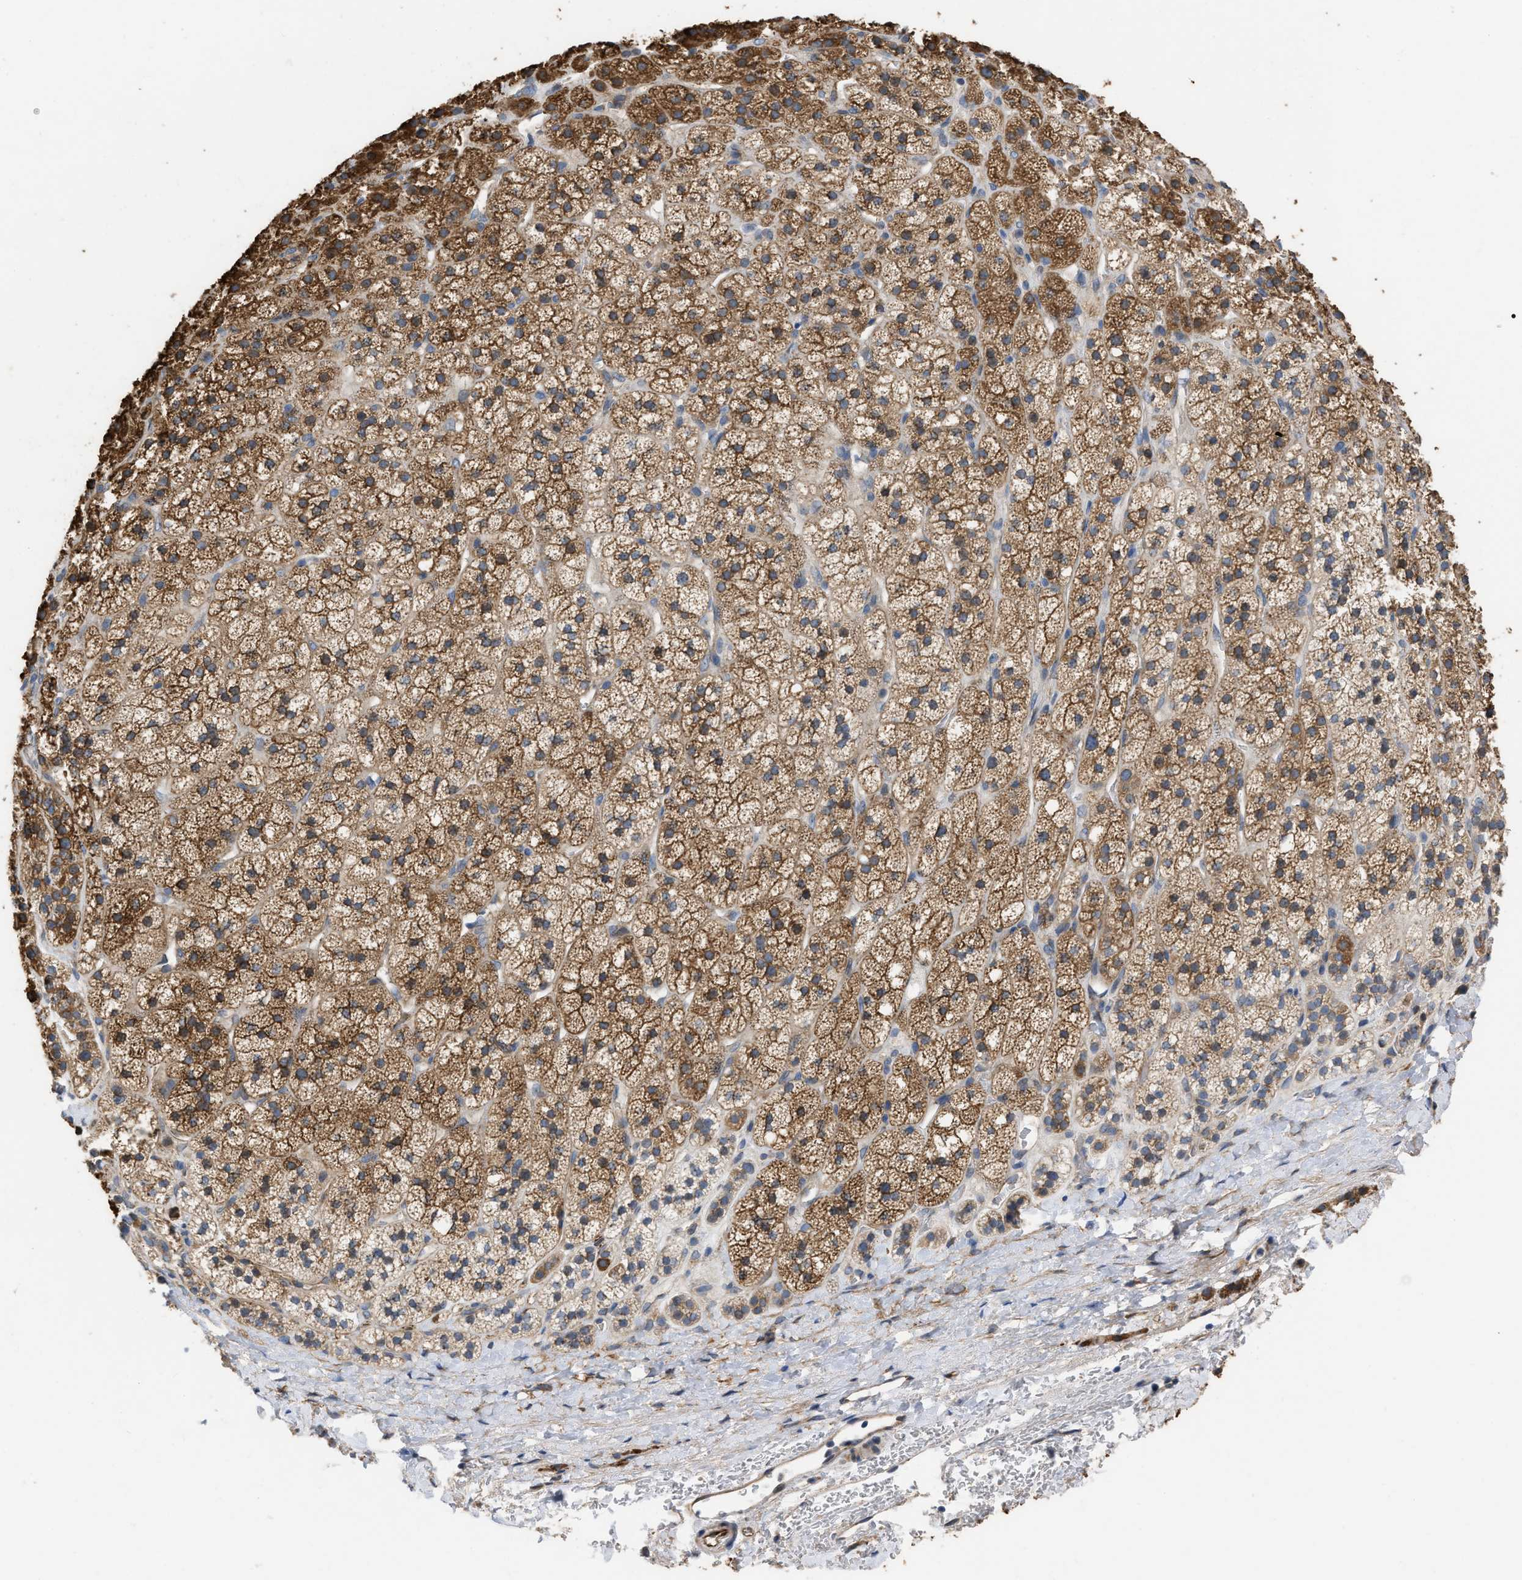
{"staining": {"intensity": "moderate", "quantity": ">75%", "location": "cytoplasmic/membranous"}, "tissue": "adrenal gland", "cell_type": "Glandular cells", "image_type": "normal", "snomed": [{"axis": "morphology", "description": "Normal tissue, NOS"}, {"axis": "topography", "description": "Adrenal gland"}], "caption": "Glandular cells demonstrate moderate cytoplasmic/membranous staining in about >75% of cells in normal adrenal gland. (DAB (3,3'-diaminobenzidine) = brown stain, brightfield microscopy at high magnification).", "gene": "SLC4A11", "patient": {"sex": "male", "age": 56}}